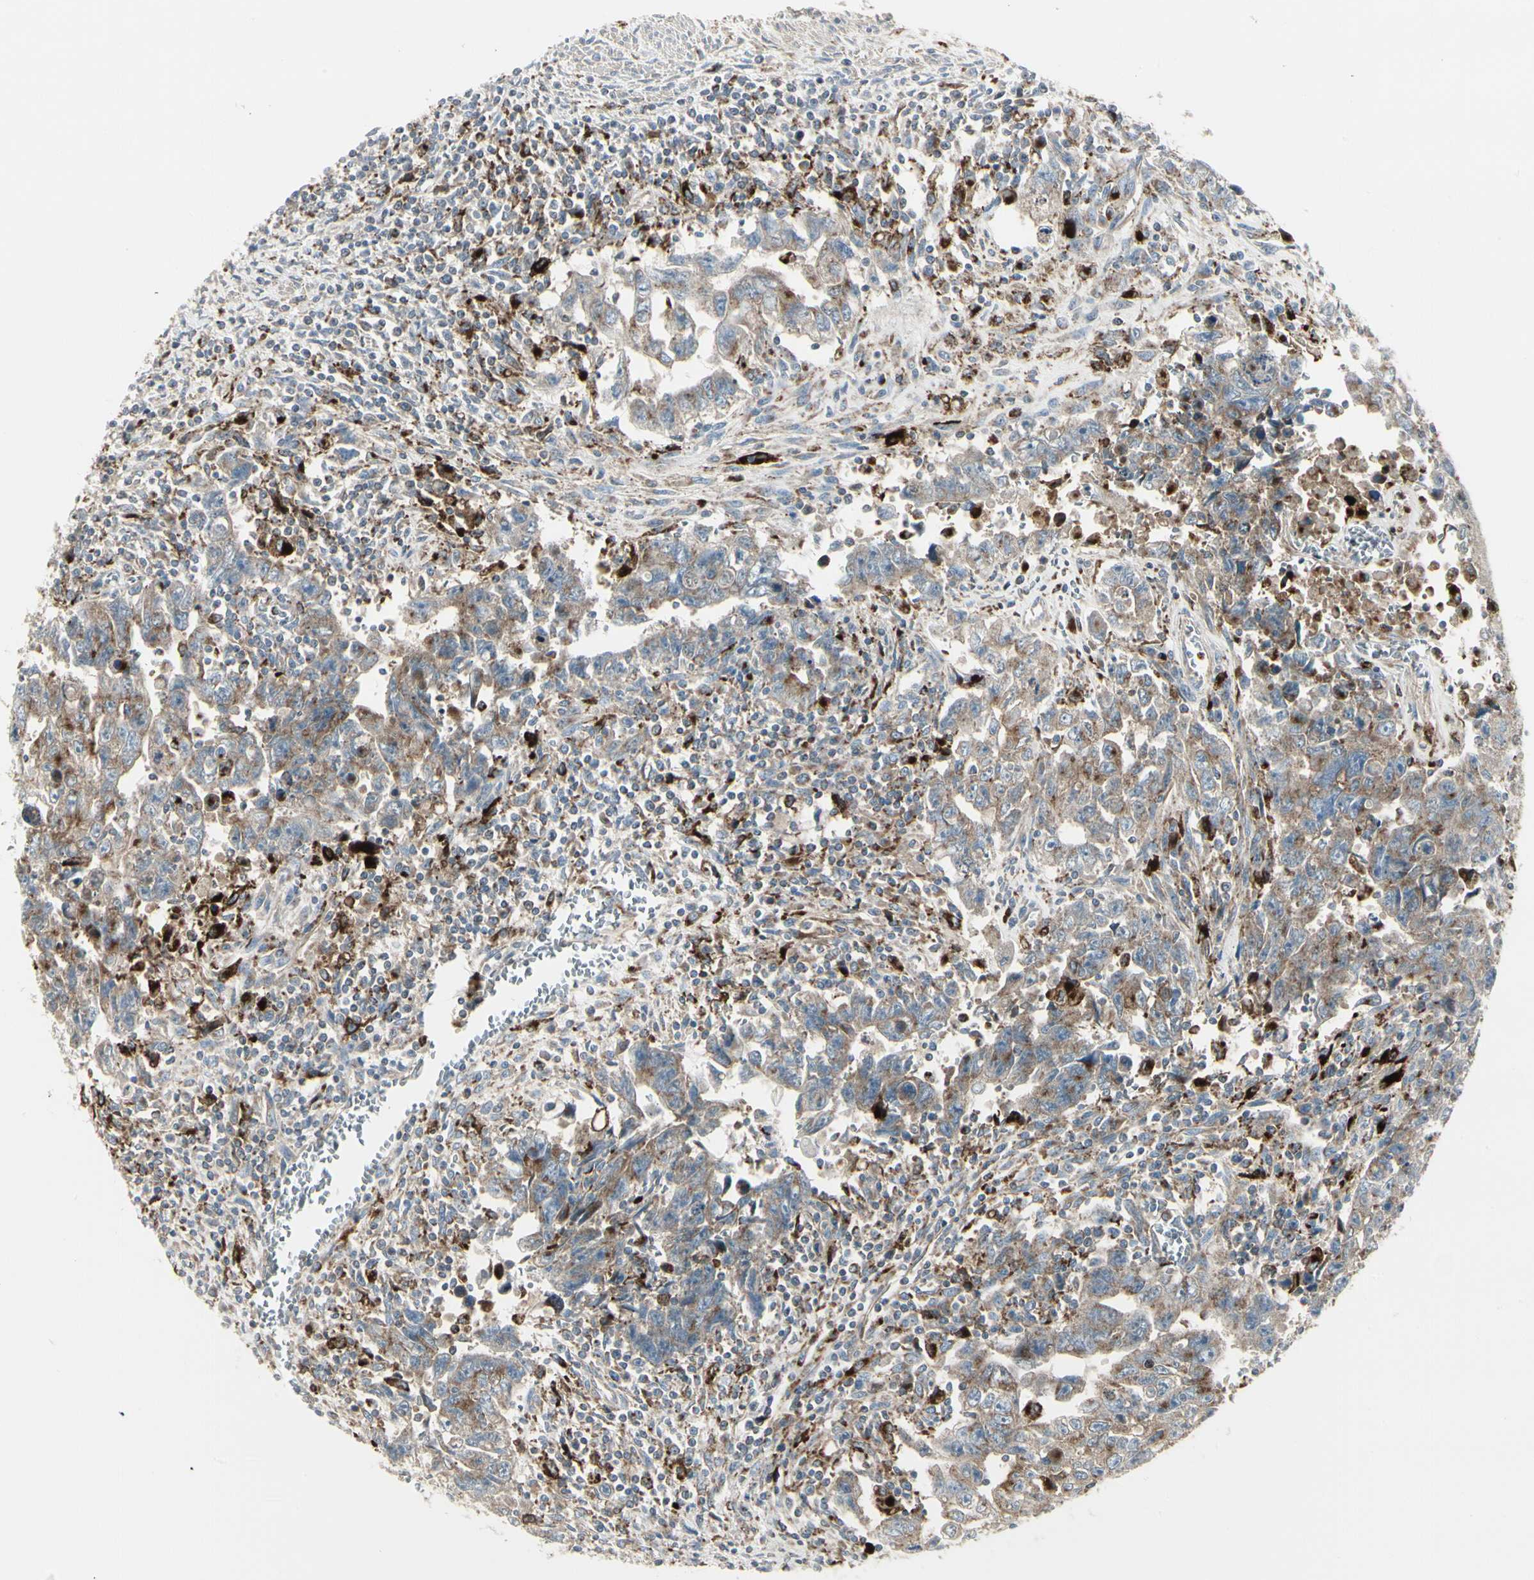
{"staining": {"intensity": "moderate", "quantity": "<25%", "location": "cytoplasmic/membranous"}, "tissue": "testis cancer", "cell_type": "Tumor cells", "image_type": "cancer", "snomed": [{"axis": "morphology", "description": "Carcinoma, Embryonal, NOS"}, {"axis": "topography", "description": "Testis"}], "caption": "IHC of human testis cancer demonstrates low levels of moderate cytoplasmic/membranous staining in approximately <25% of tumor cells.", "gene": "ATP6V1B2", "patient": {"sex": "male", "age": 28}}